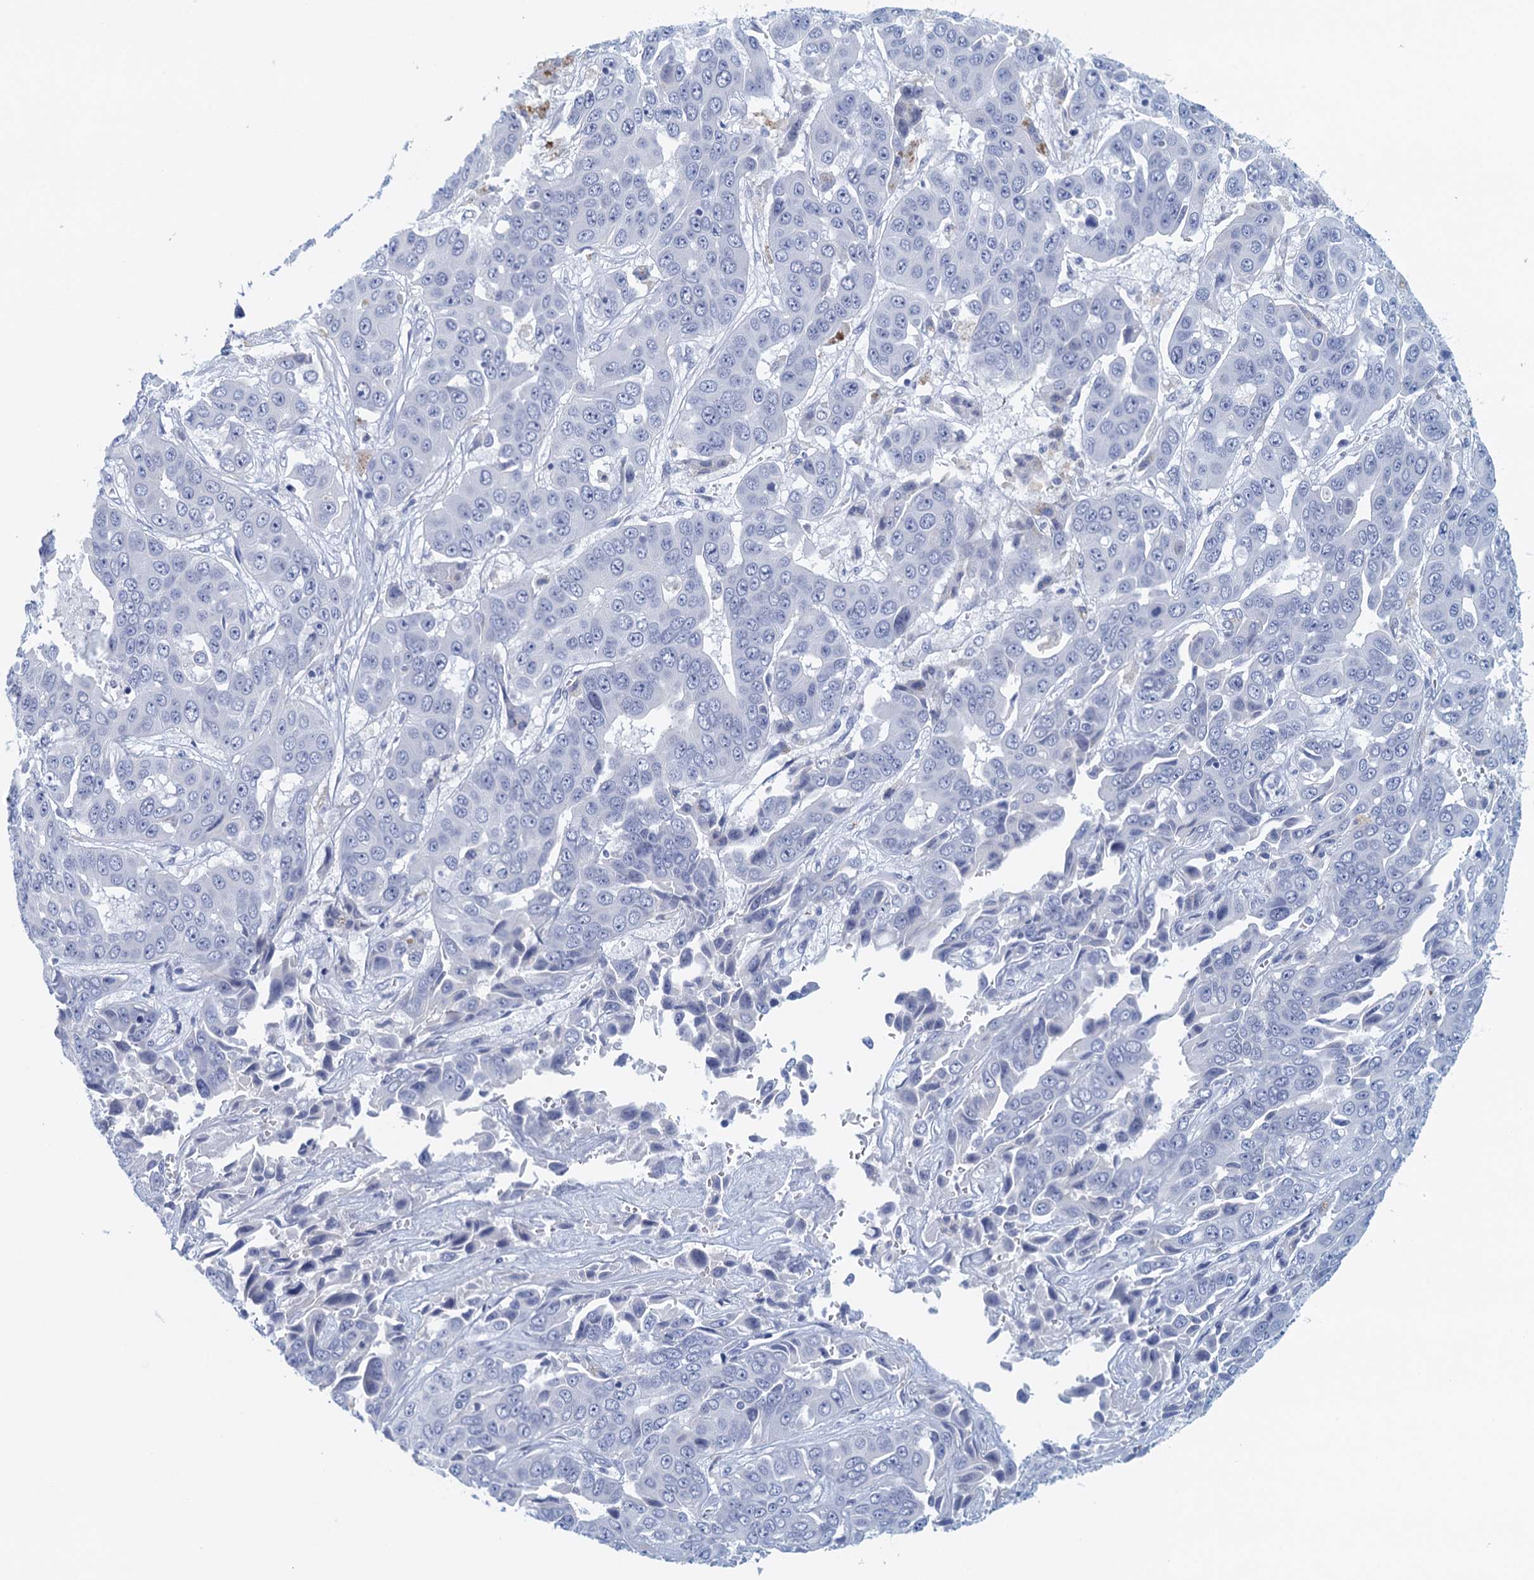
{"staining": {"intensity": "negative", "quantity": "none", "location": "none"}, "tissue": "liver cancer", "cell_type": "Tumor cells", "image_type": "cancer", "snomed": [{"axis": "morphology", "description": "Cholangiocarcinoma"}, {"axis": "topography", "description": "Liver"}], "caption": "A histopathology image of human cholangiocarcinoma (liver) is negative for staining in tumor cells.", "gene": "CYP51A1", "patient": {"sex": "female", "age": 52}}